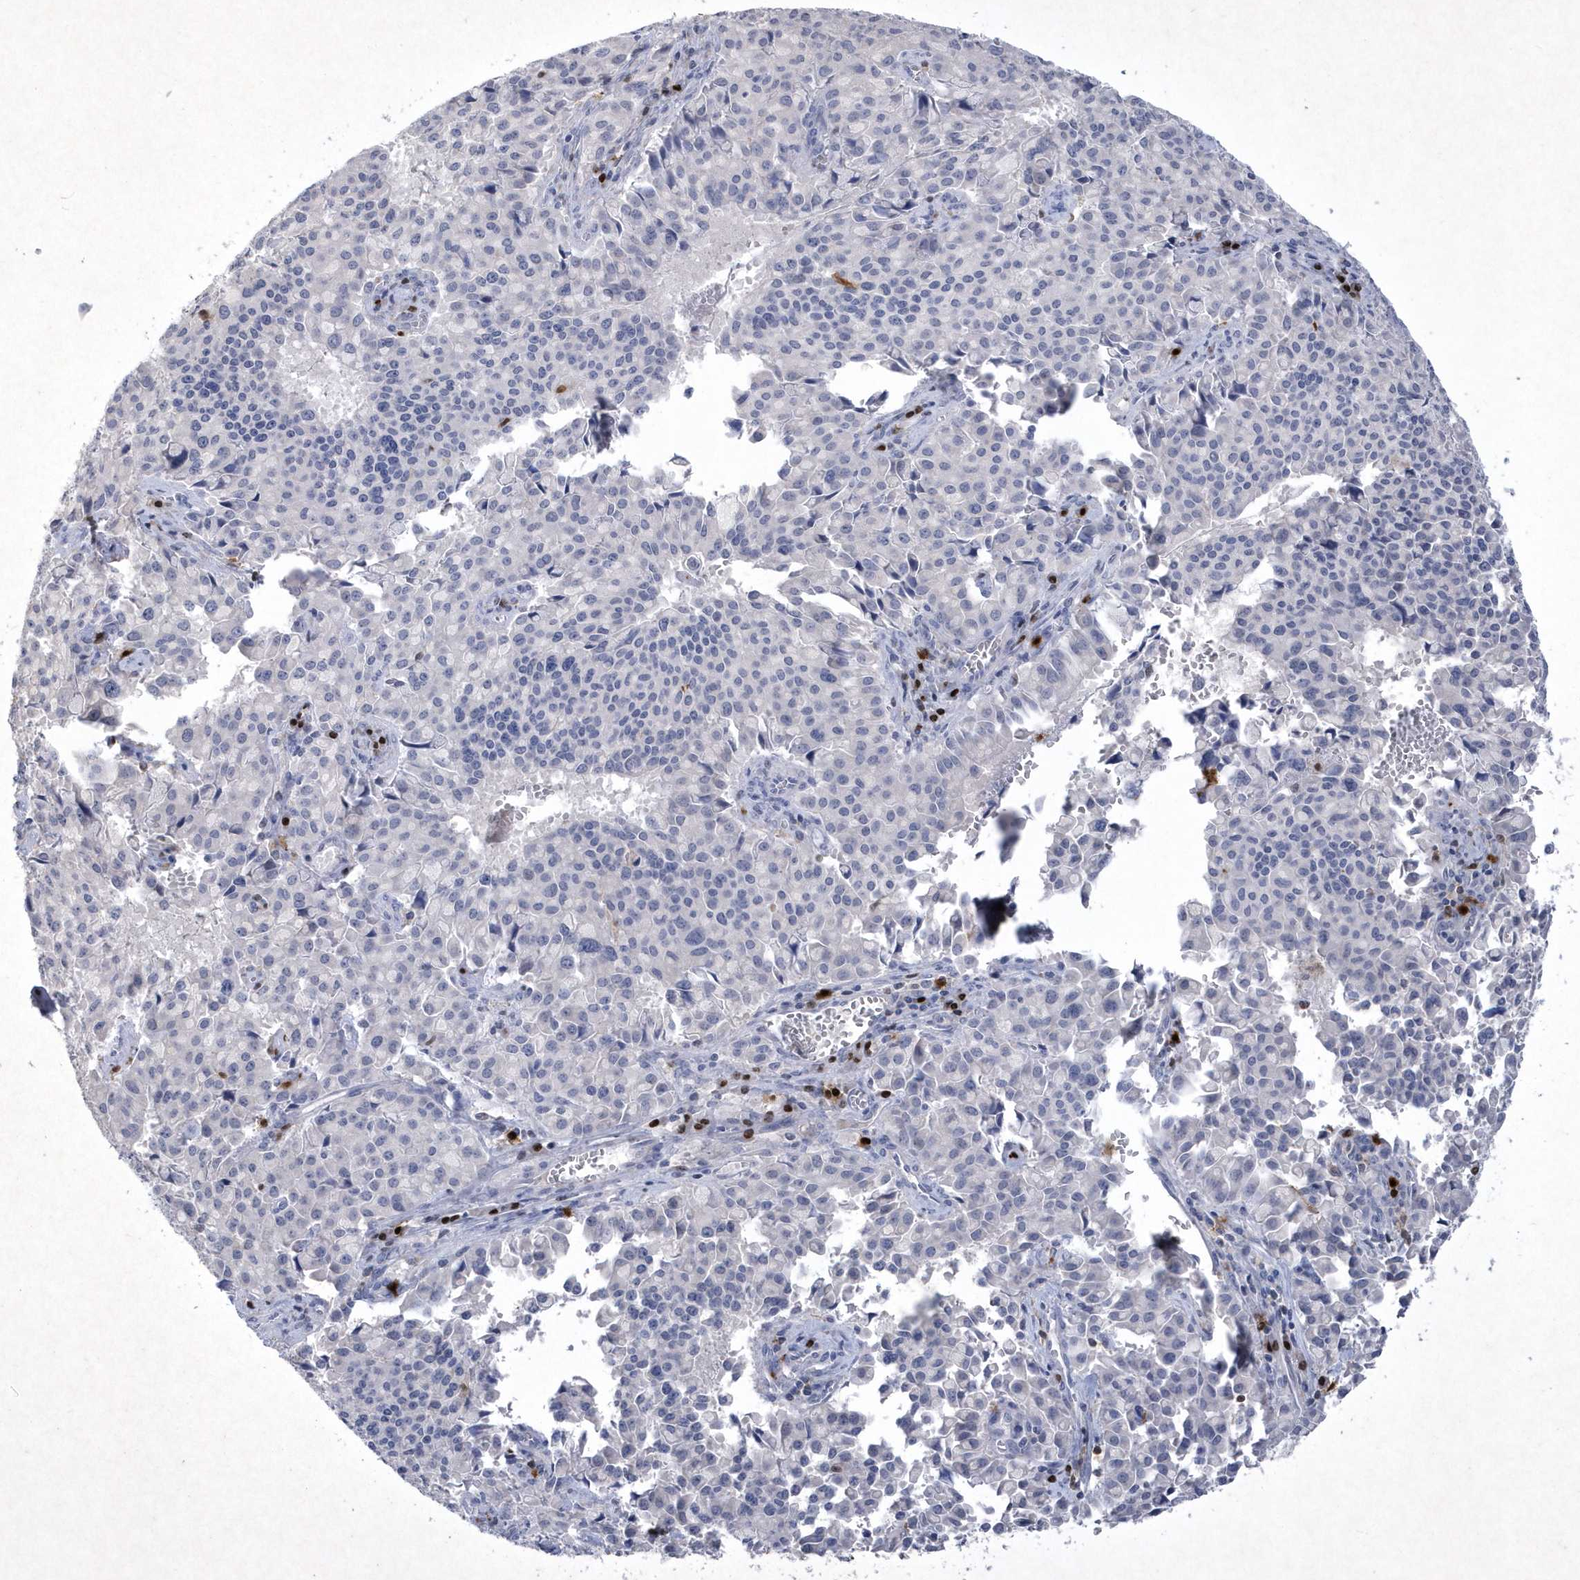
{"staining": {"intensity": "negative", "quantity": "none", "location": "none"}, "tissue": "pancreatic cancer", "cell_type": "Tumor cells", "image_type": "cancer", "snomed": [{"axis": "morphology", "description": "Adenocarcinoma, NOS"}, {"axis": "topography", "description": "Pancreas"}], "caption": "IHC photomicrograph of neoplastic tissue: pancreatic cancer (adenocarcinoma) stained with DAB exhibits no significant protein expression in tumor cells. (Brightfield microscopy of DAB immunohistochemistry at high magnification).", "gene": "BHLHA15", "patient": {"sex": "male", "age": 65}}